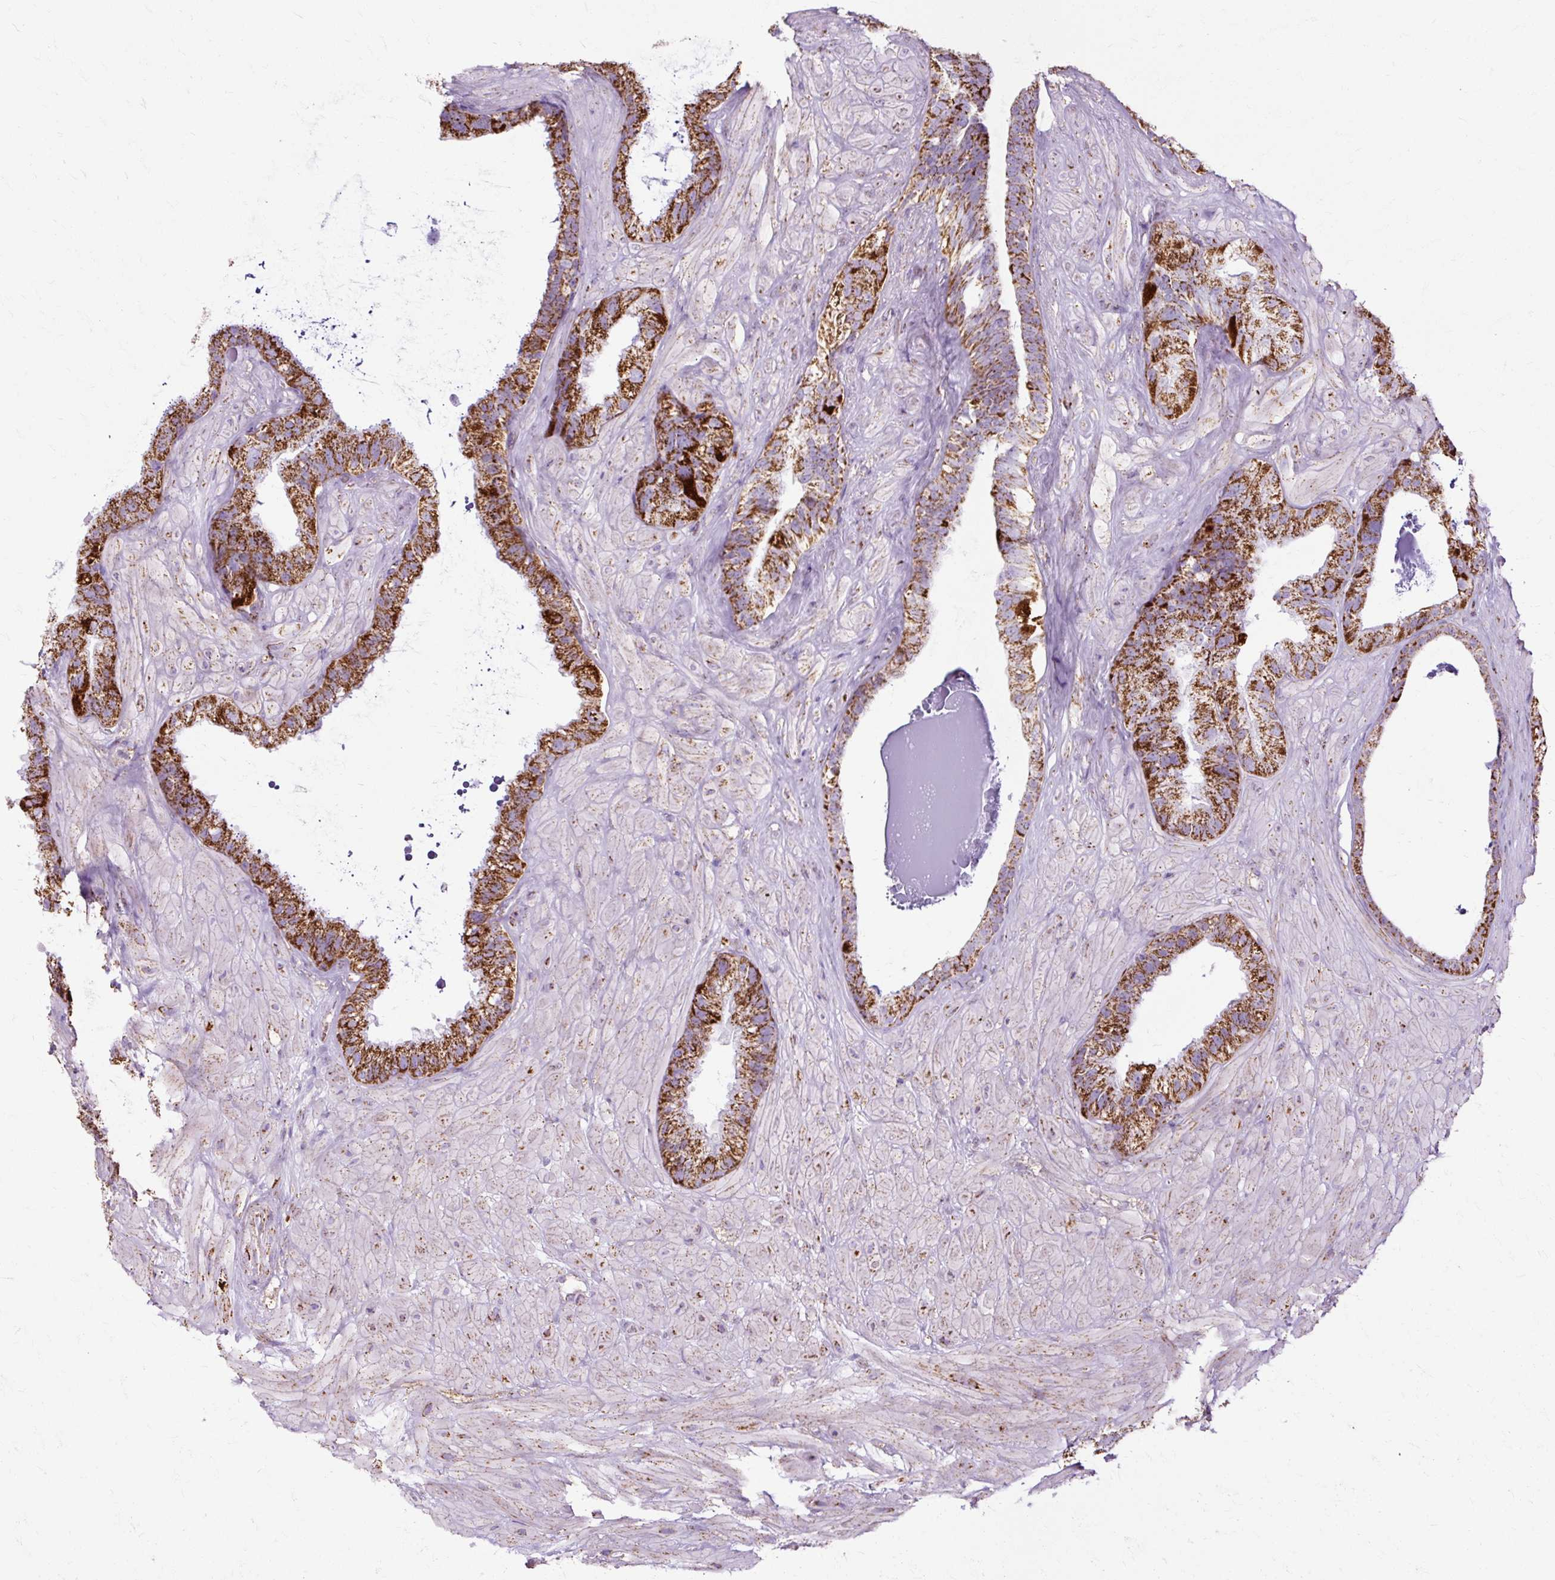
{"staining": {"intensity": "strong", "quantity": ">75%", "location": "cytoplasmic/membranous"}, "tissue": "seminal vesicle", "cell_type": "Glandular cells", "image_type": "normal", "snomed": [{"axis": "morphology", "description": "Normal tissue, NOS"}, {"axis": "topography", "description": "Seminal veicle"}, {"axis": "topography", "description": "Peripheral nerve tissue"}], "caption": "Brown immunohistochemical staining in benign seminal vesicle displays strong cytoplasmic/membranous expression in about >75% of glandular cells.", "gene": "DLAT", "patient": {"sex": "male", "age": 76}}